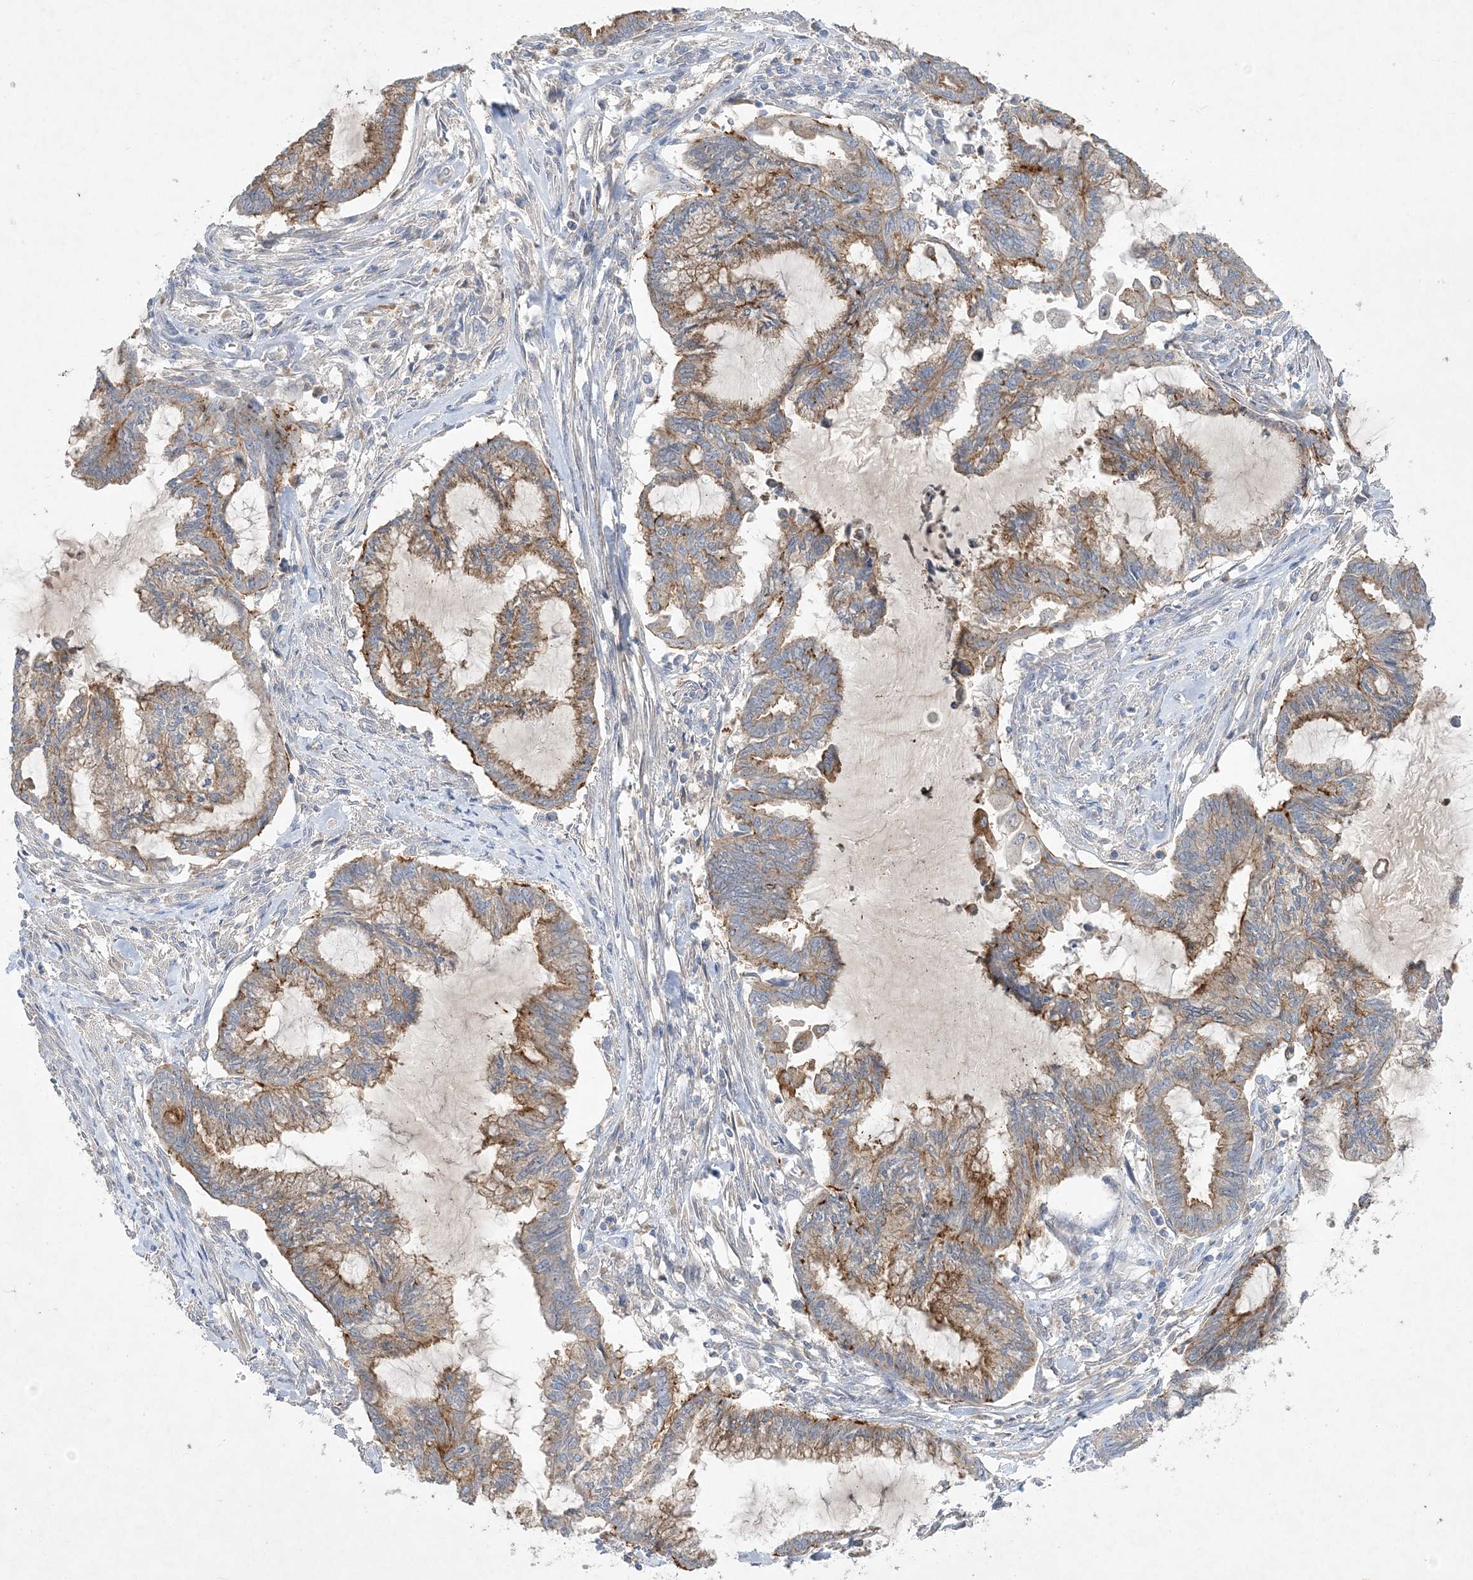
{"staining": {"intensity": "moderate", "quantity": ">75%", "location": "cytoplasmic/membranous"}, "tissue": "endometrial cancer", "cell_type": "Tumor cells", "image_type": "cancer", "snomed": [{"axis": "morphology", "description": "Adenocarcinoma, NOS"}, {"axis": "topography", "description": "Endometrium"}], "caption": "A medium amount of moderate cytoplasmic/membranous expression is seen in about >75% of tumor cells in endometrial adenocarcinoma tissue. (brown staining indicates protein expression, while blue staining denotes nuclei).", "gene": "ADCK2", "patient": {"sex": "female", "age": 86}}